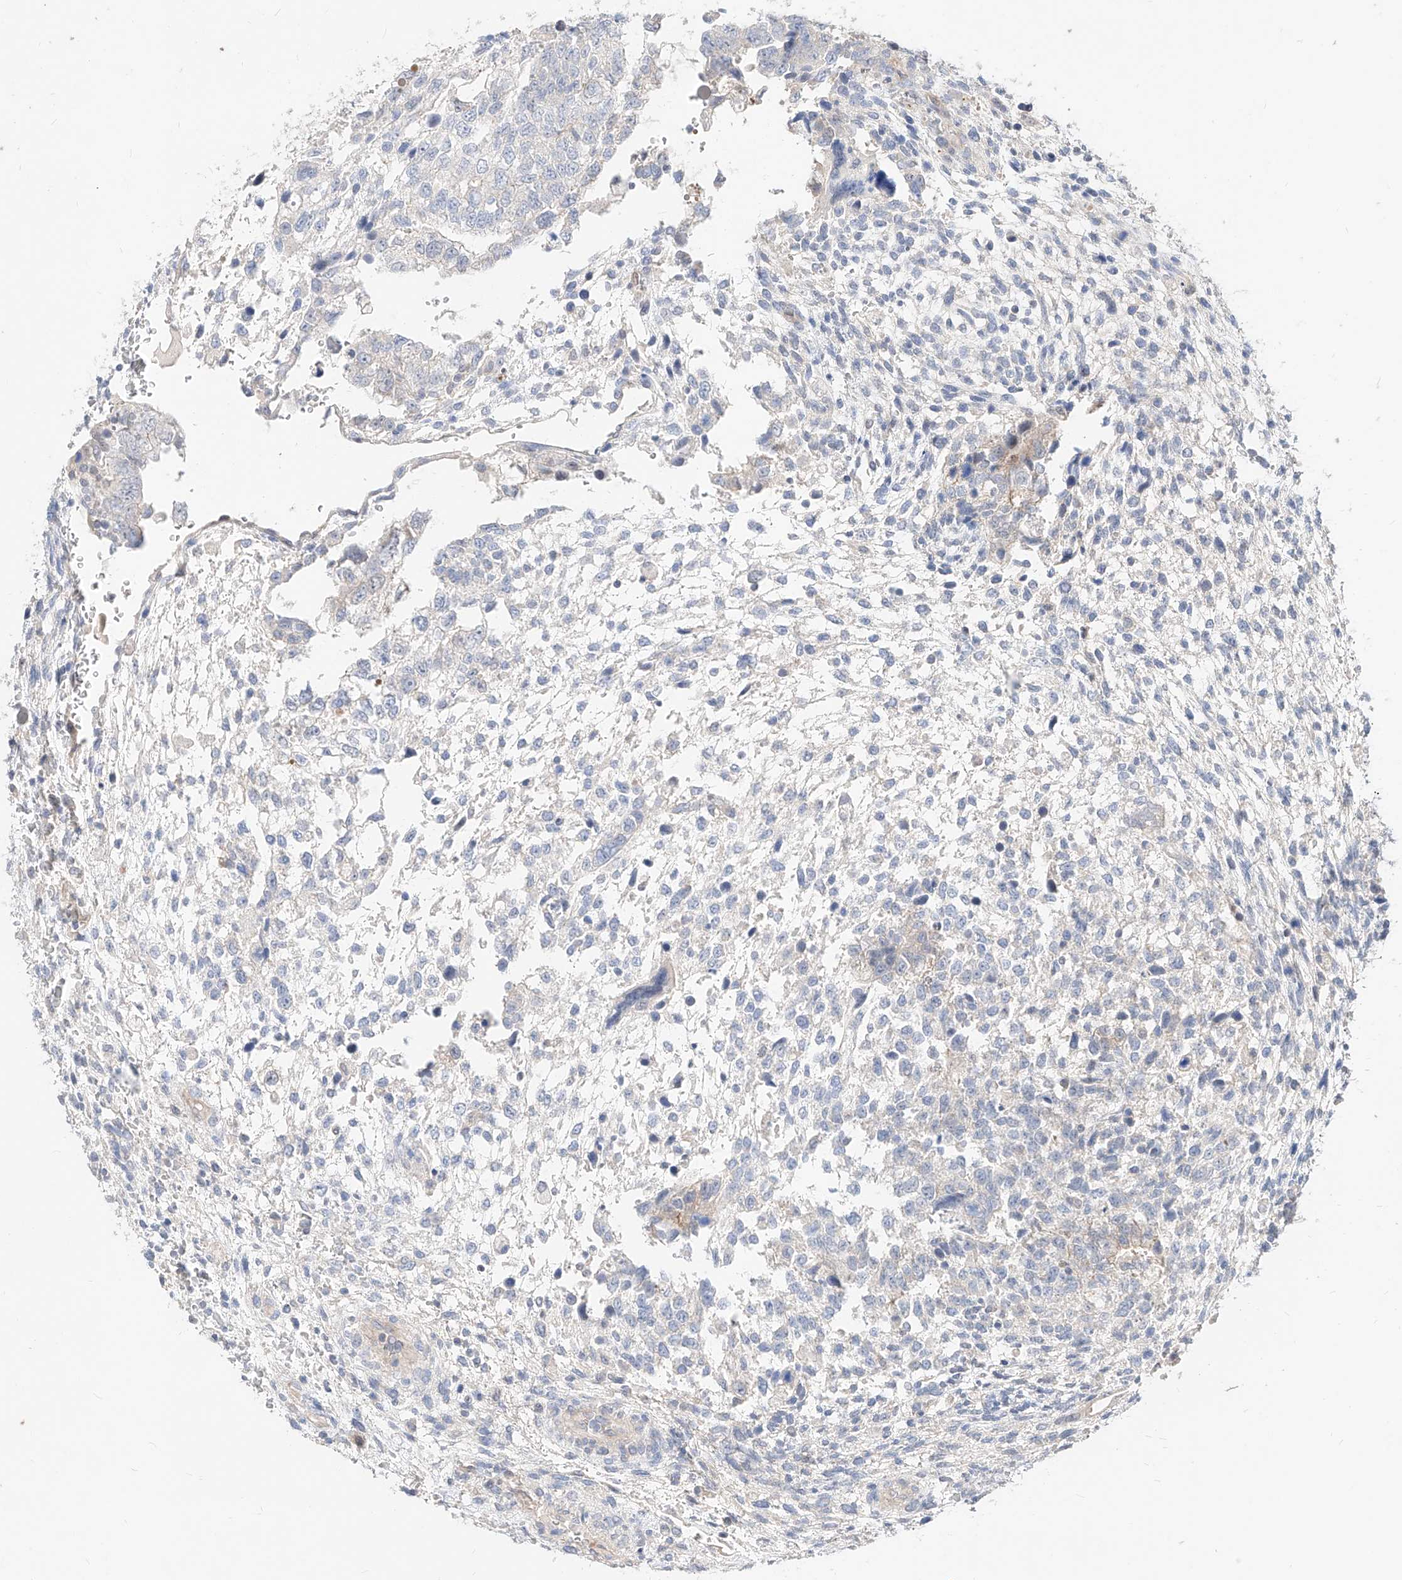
{"staining": {"intensity": "negative", "quantity": "none", "location": "none"}, "tissue": "testis cancer", "cell_type": "Tumor cells", "image_type": "cancer", "snomed": [{"axis": "morphology", "description": "Carcinoma, Embryonal, NOS"}, {"axis": "topography", "description": "Testis"}], "caption": "High power microscopy micrograph of an immunohistochemistry image of testis cancer (embryonal carcinoma), revealing no significant expression in tumor cells. (Stains: DAB (3,3'-diaminobenzidine) immunohistochemistry (IHC) with hematoxylin counter stain, Microscopy: brightfield microscopy at high magnification).", "gene": "TSNAX", "patient": {"sex": "male", "age": 37}}